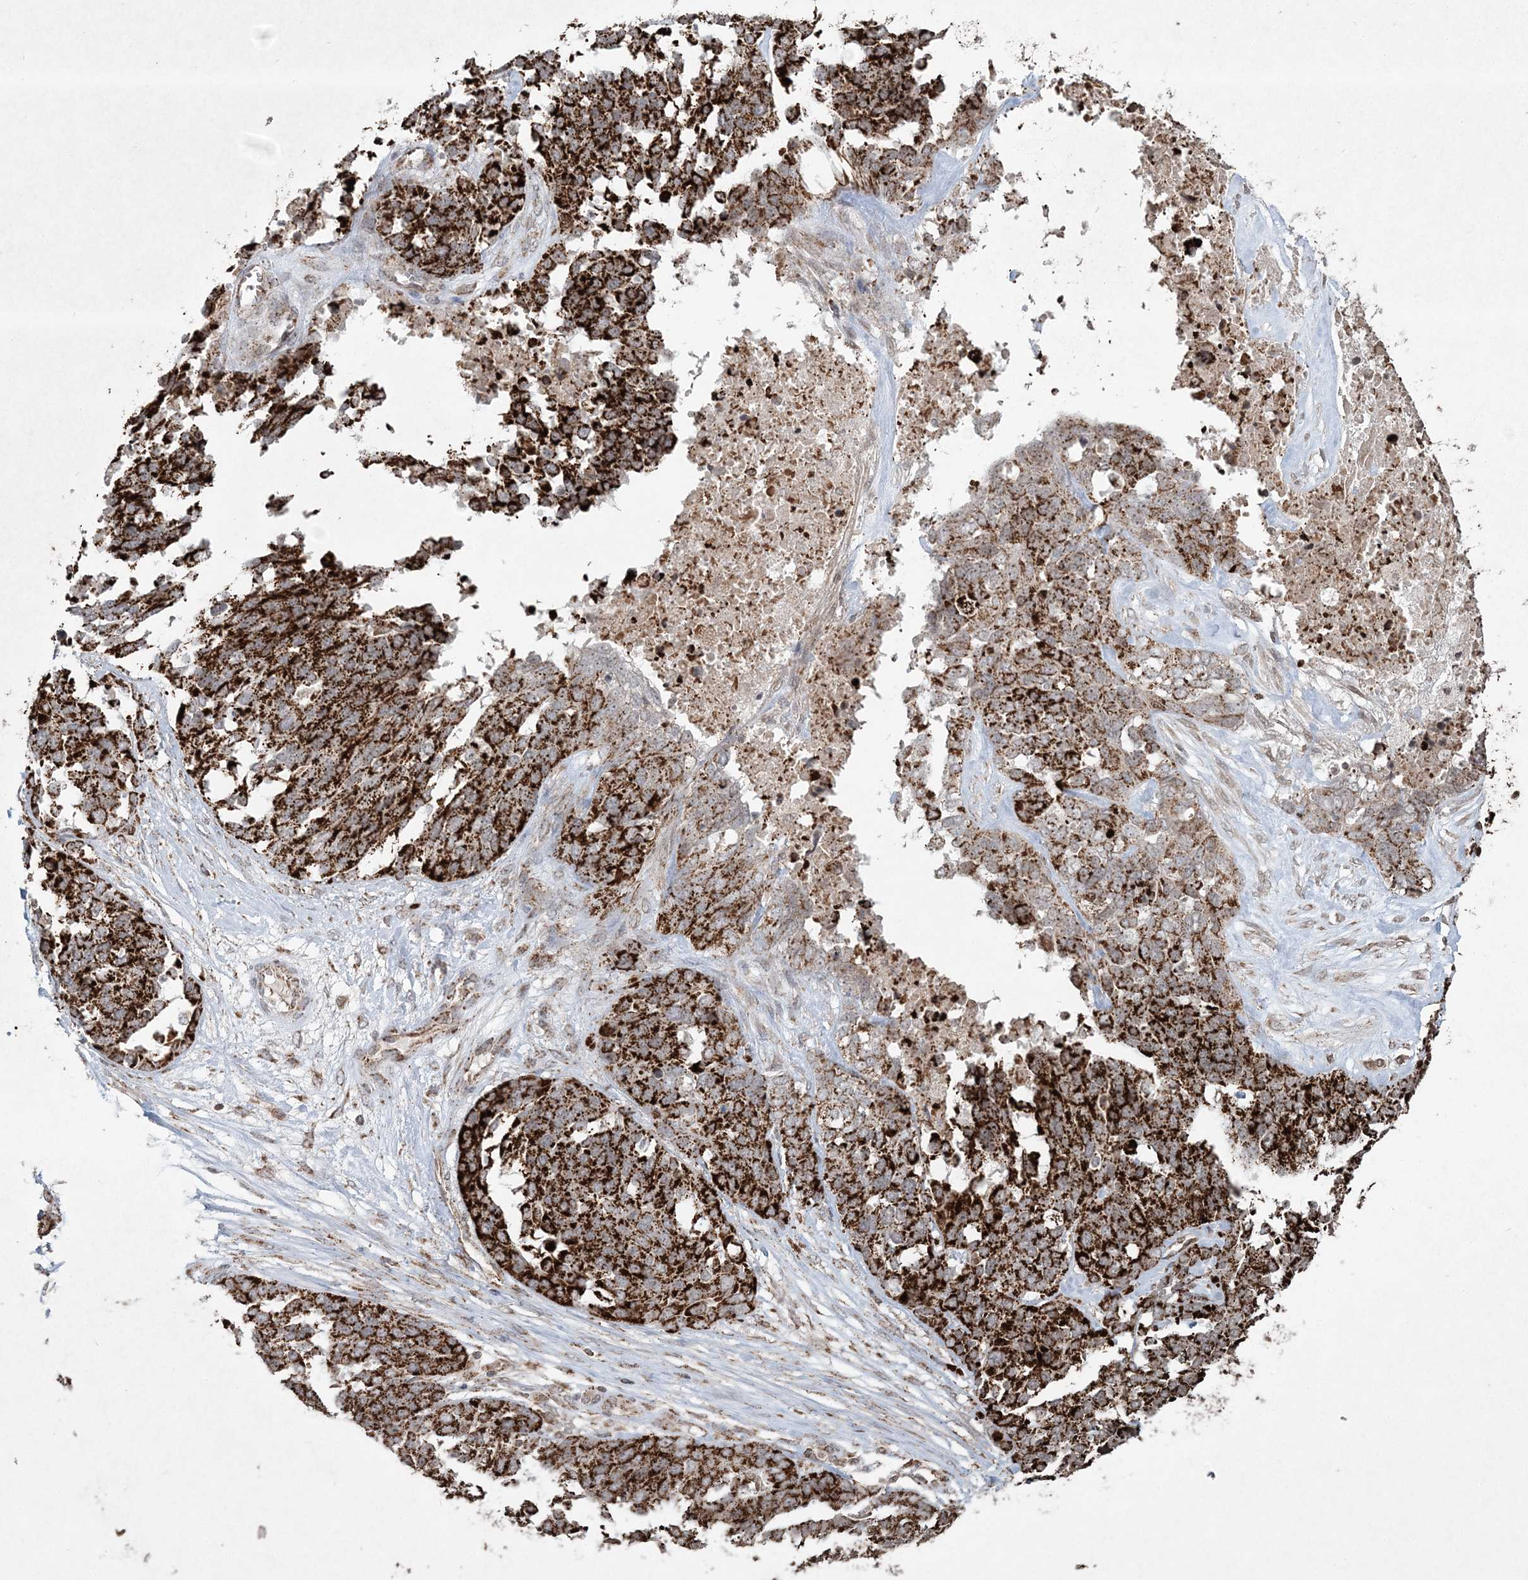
{"staining": {"intensity": "strong", "quantity": ">75%", "location": "cytoplasmic/membranous"}, "tissue": "ovarian cancer", "cell_type": "Tumor cells", "image_type": "cancer", "snomed": [{"axis": "morphology", "description": "Cystadenocarcinoma, serous, NOS"}, {"axis": "topography", "description": "Ovary"}], "caption": "Protein staining reveals strong cytoplasmic/membranous expression in approximately >75% of tumor cells in serous cystadenocarcinoma (ovarian).", "gene": "LRPPRC", "patient": {"sex": "female", "age": 44}}